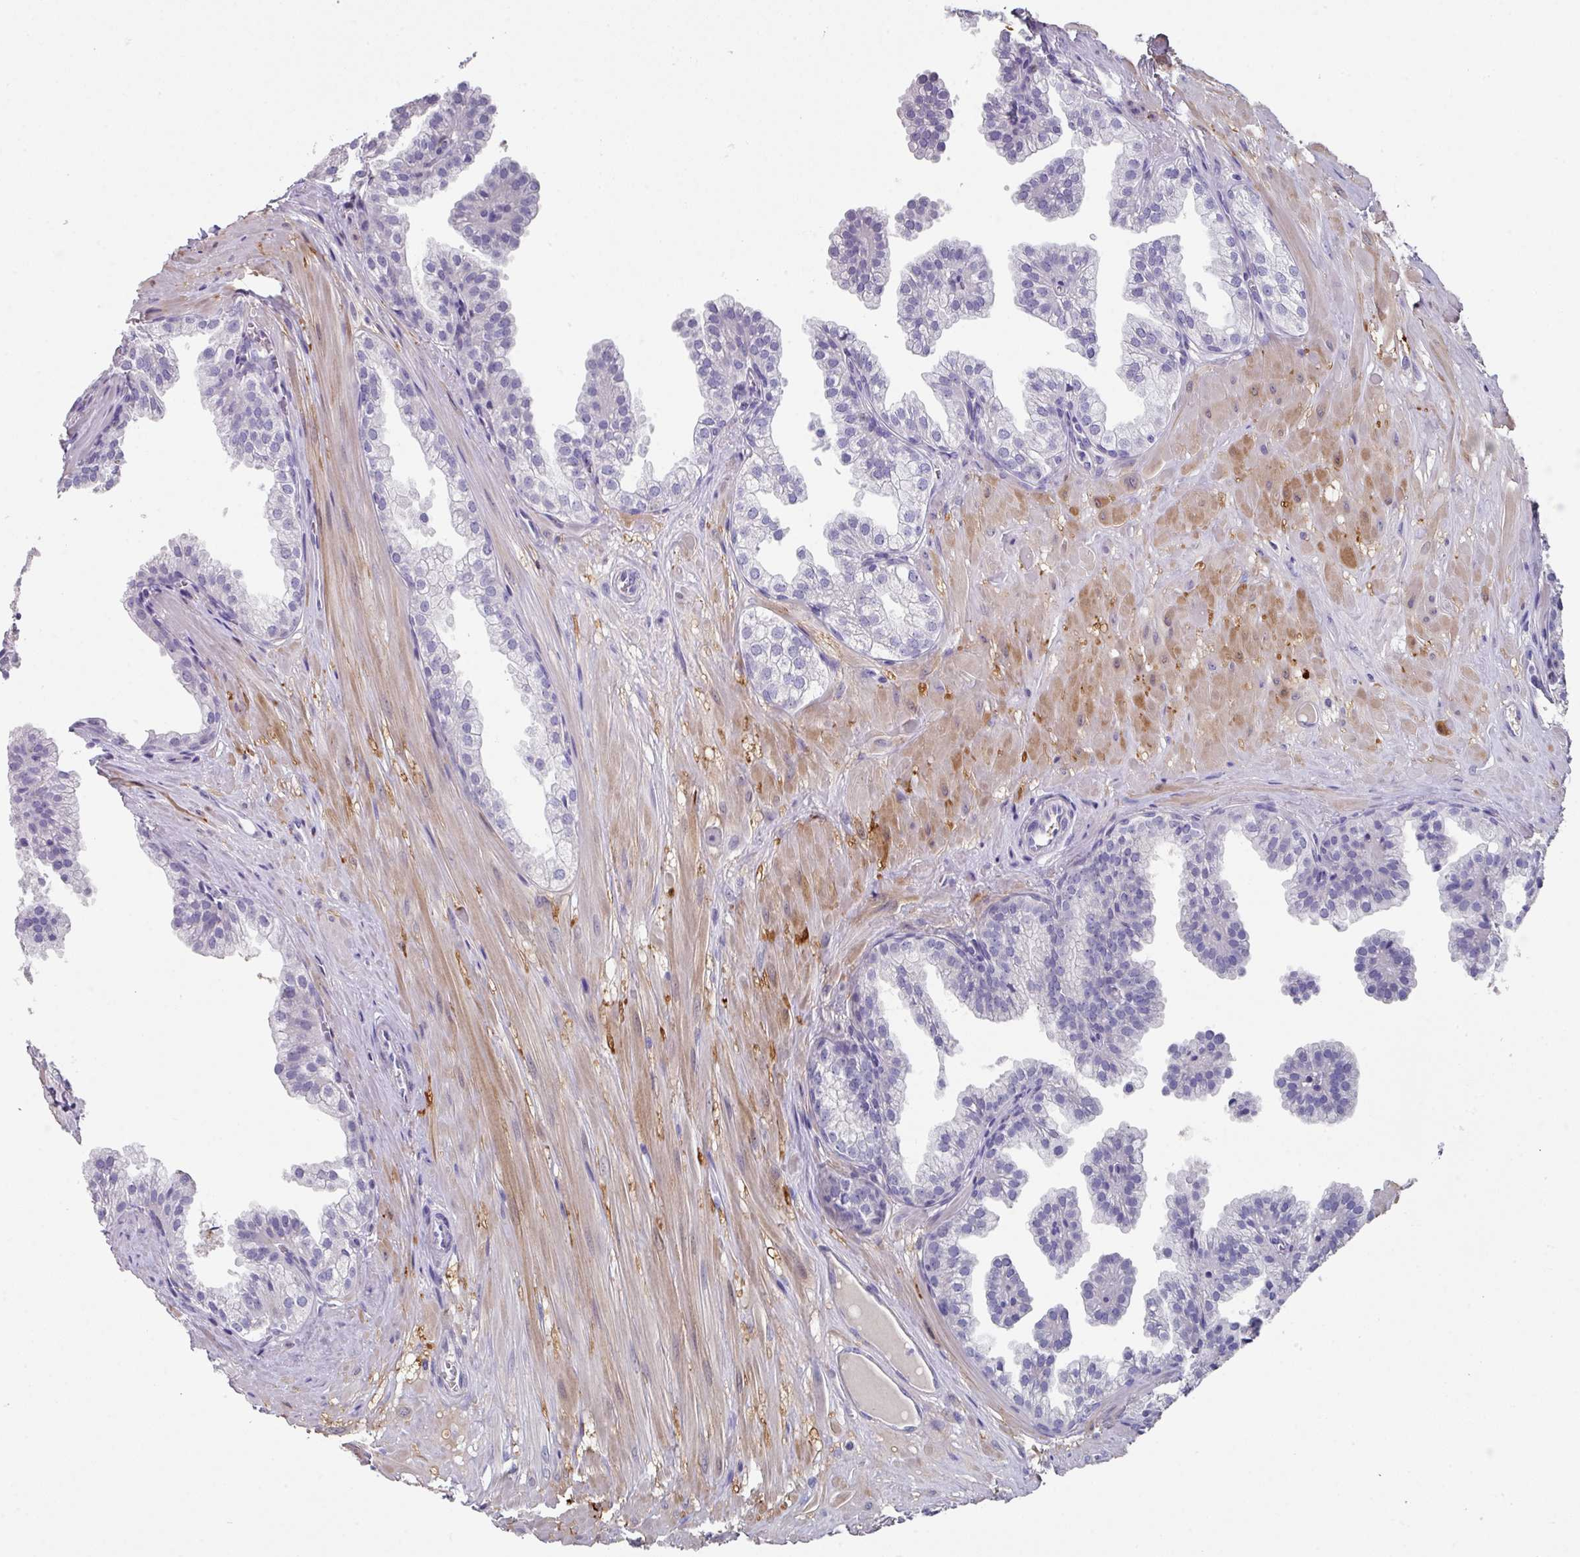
{"staining": {"intensity": "negative", "quantity": "none", "location": "none"}, "tissue": "prostate", "cell_type": "Glandular cells", "image_type": "normal", "snomed": [{"axis": "morphology", "description": "Normal tissue, NOS"}, {"axis": "topography", "description": "Prostate"}, {"axis": "topography", "description": "Peripheral nerve tissue"}], "caption": "Photomicrograph shows no protein expression in glandular cells of benign prostate. The staining was performed using DAB to visualize the protein expression in brown, while the nuclei were stained in blue with hematoxylin (Magnification: 20x).", "gene": "DEFB115", "patient": {"sex": "male", "age": 55}}